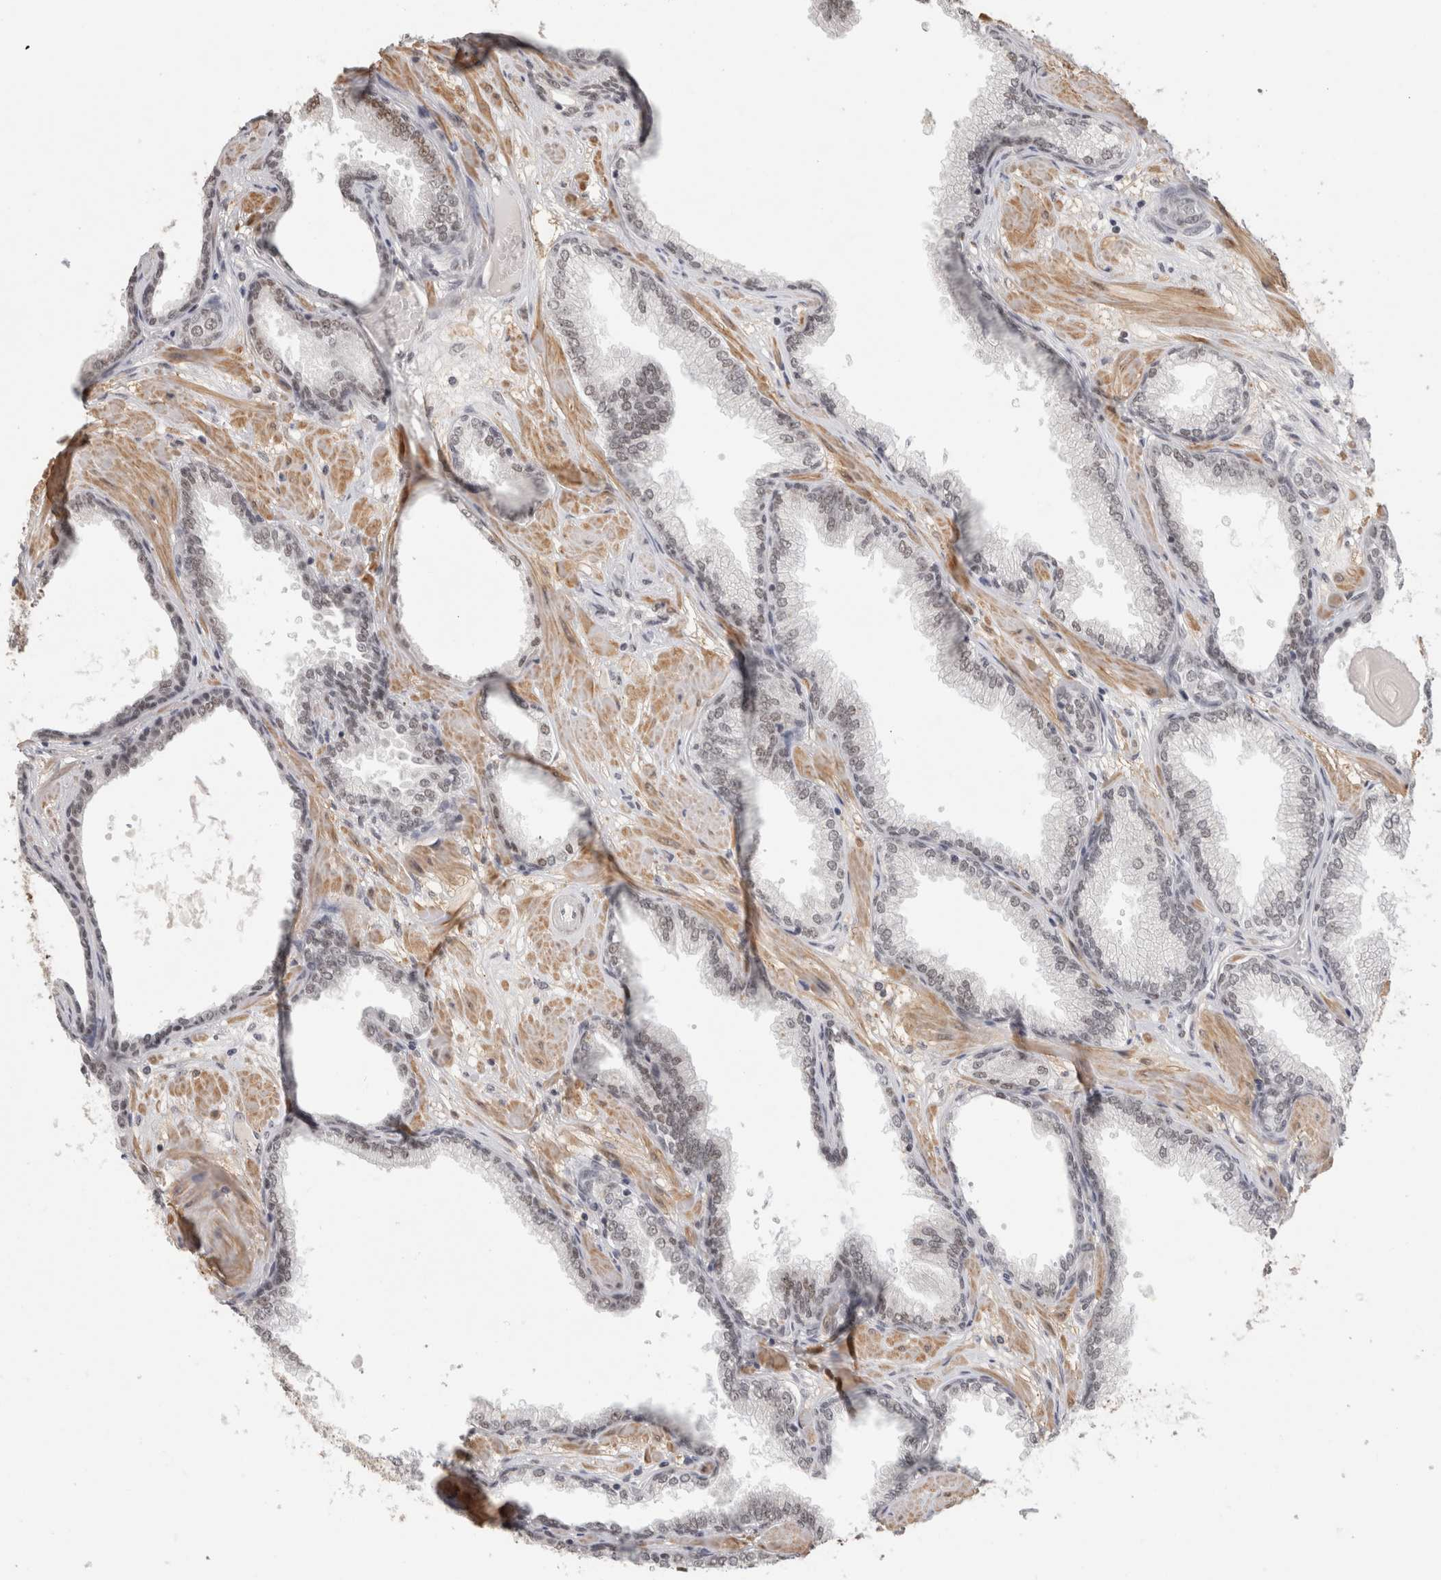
{"staining": {"intensity": "moderate", "quantity": "25%-75%", "location": "nuclear"}, "tissue": "prostate cancer", "cell_type": "Tumor cells", "image_type": "cancer", "snomed": [{"axis": "morphology", "description": "Adenocarcinoma, Low grade"}, {"axis": "topography", "description": "Prostate"}], "caption": "High-magnification brightfield microscopy of prostate low-grade adenocarcinoma stained with DAB (brown) and counterstained with hematoxylin (blue). tumor cells exhibit moderate nuclear staining is seen in about25%-75% of cells.", "gene": "ZNF830", "patient": {"sex": "male", "age": 60}}